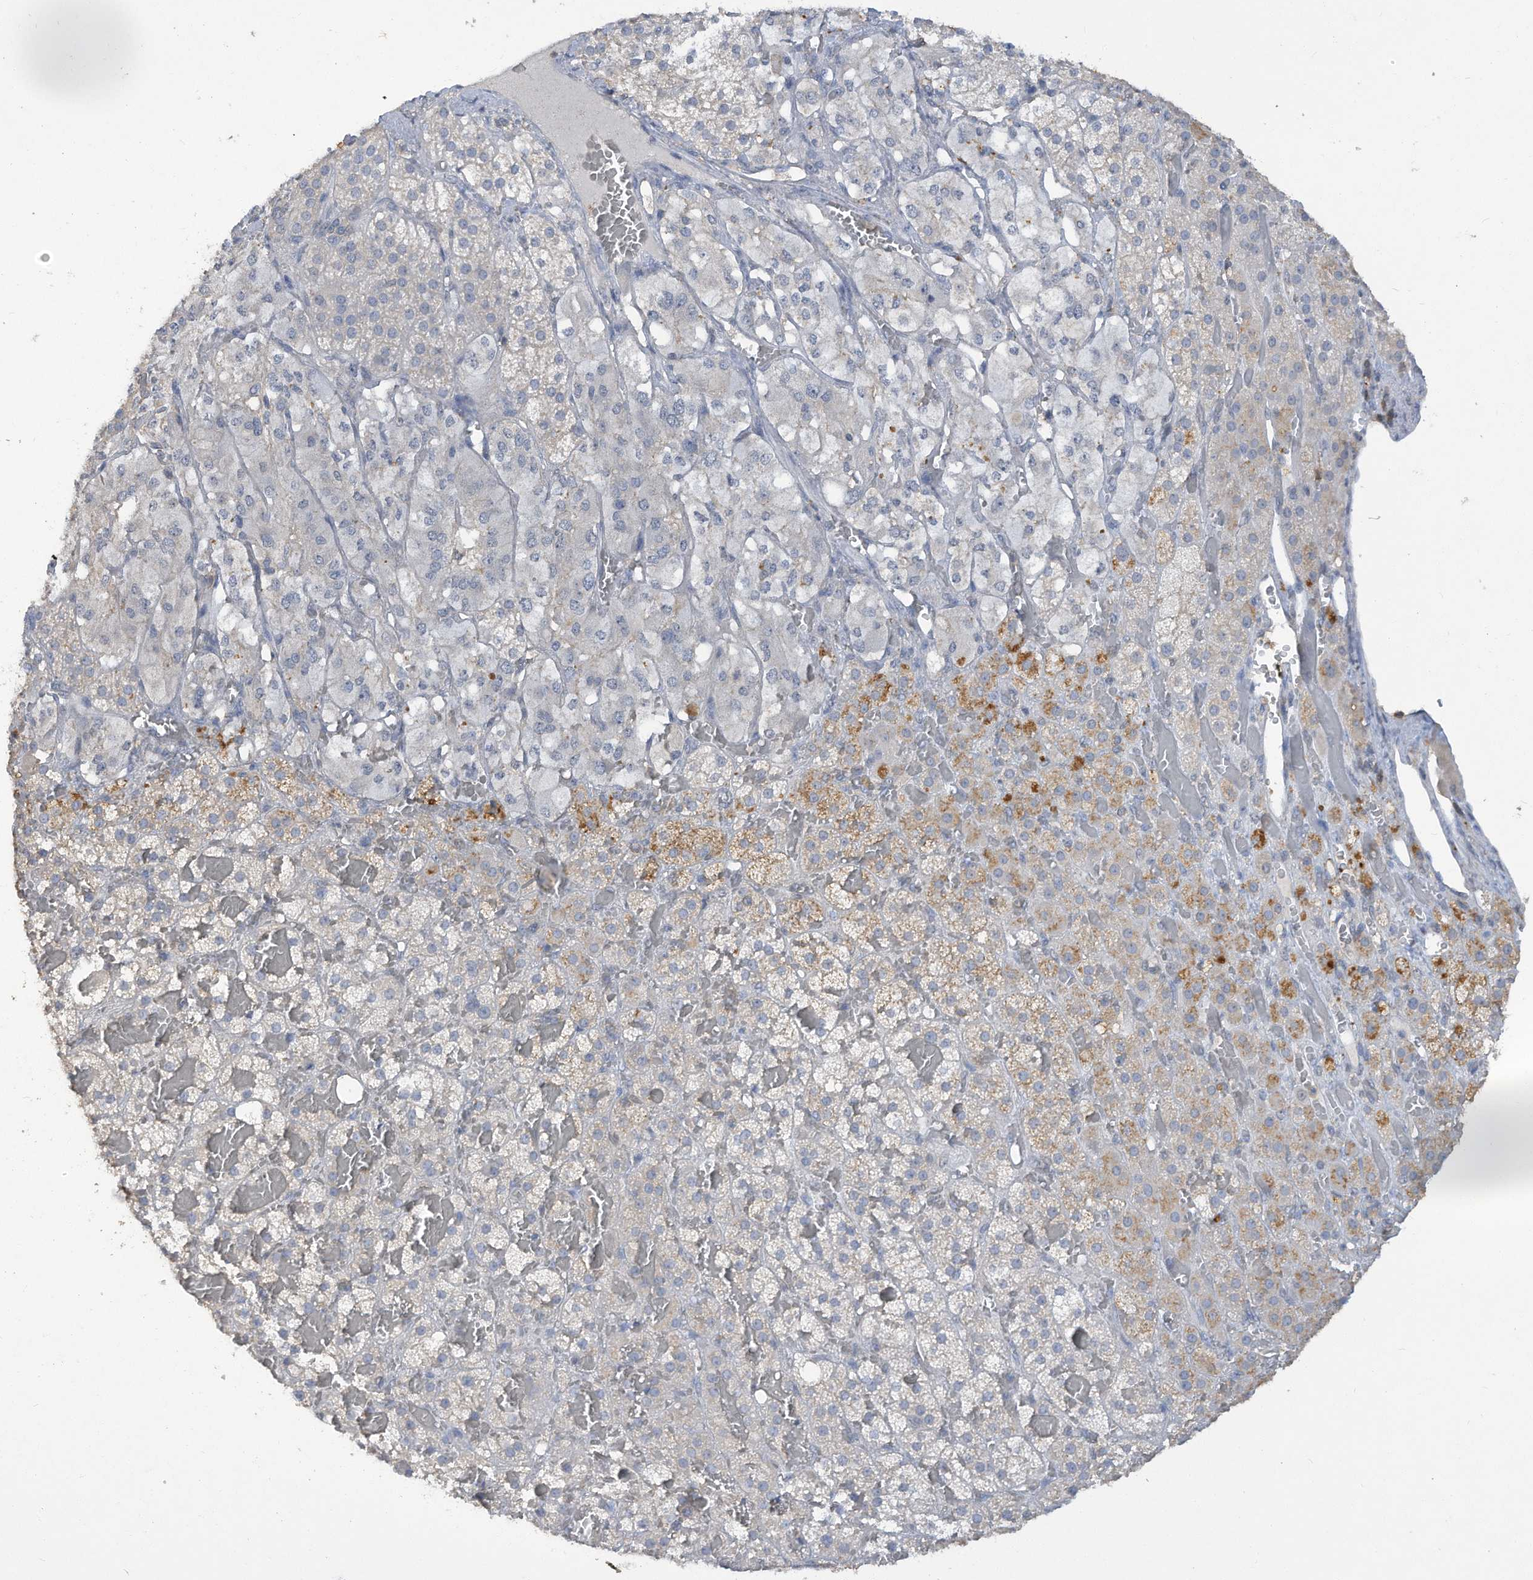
{"staining": {"intensity": "negative", "quantity": "none", "location": "none"}, "tissue": "adrenal gland", "cell_type": "Glandular cells", "image_type": "normal", "snomed": [{"axis": "morphology", "description": "Normal tissue, NOS"}, {"axis": "topography", "description": "Adrenal gland"}], "caption": "The immunohistochemistry image has no significant positivity in glandular cells of adrenal gland.", "gene": "HAS3", "patient": {"sex": "female", "age": 59}}